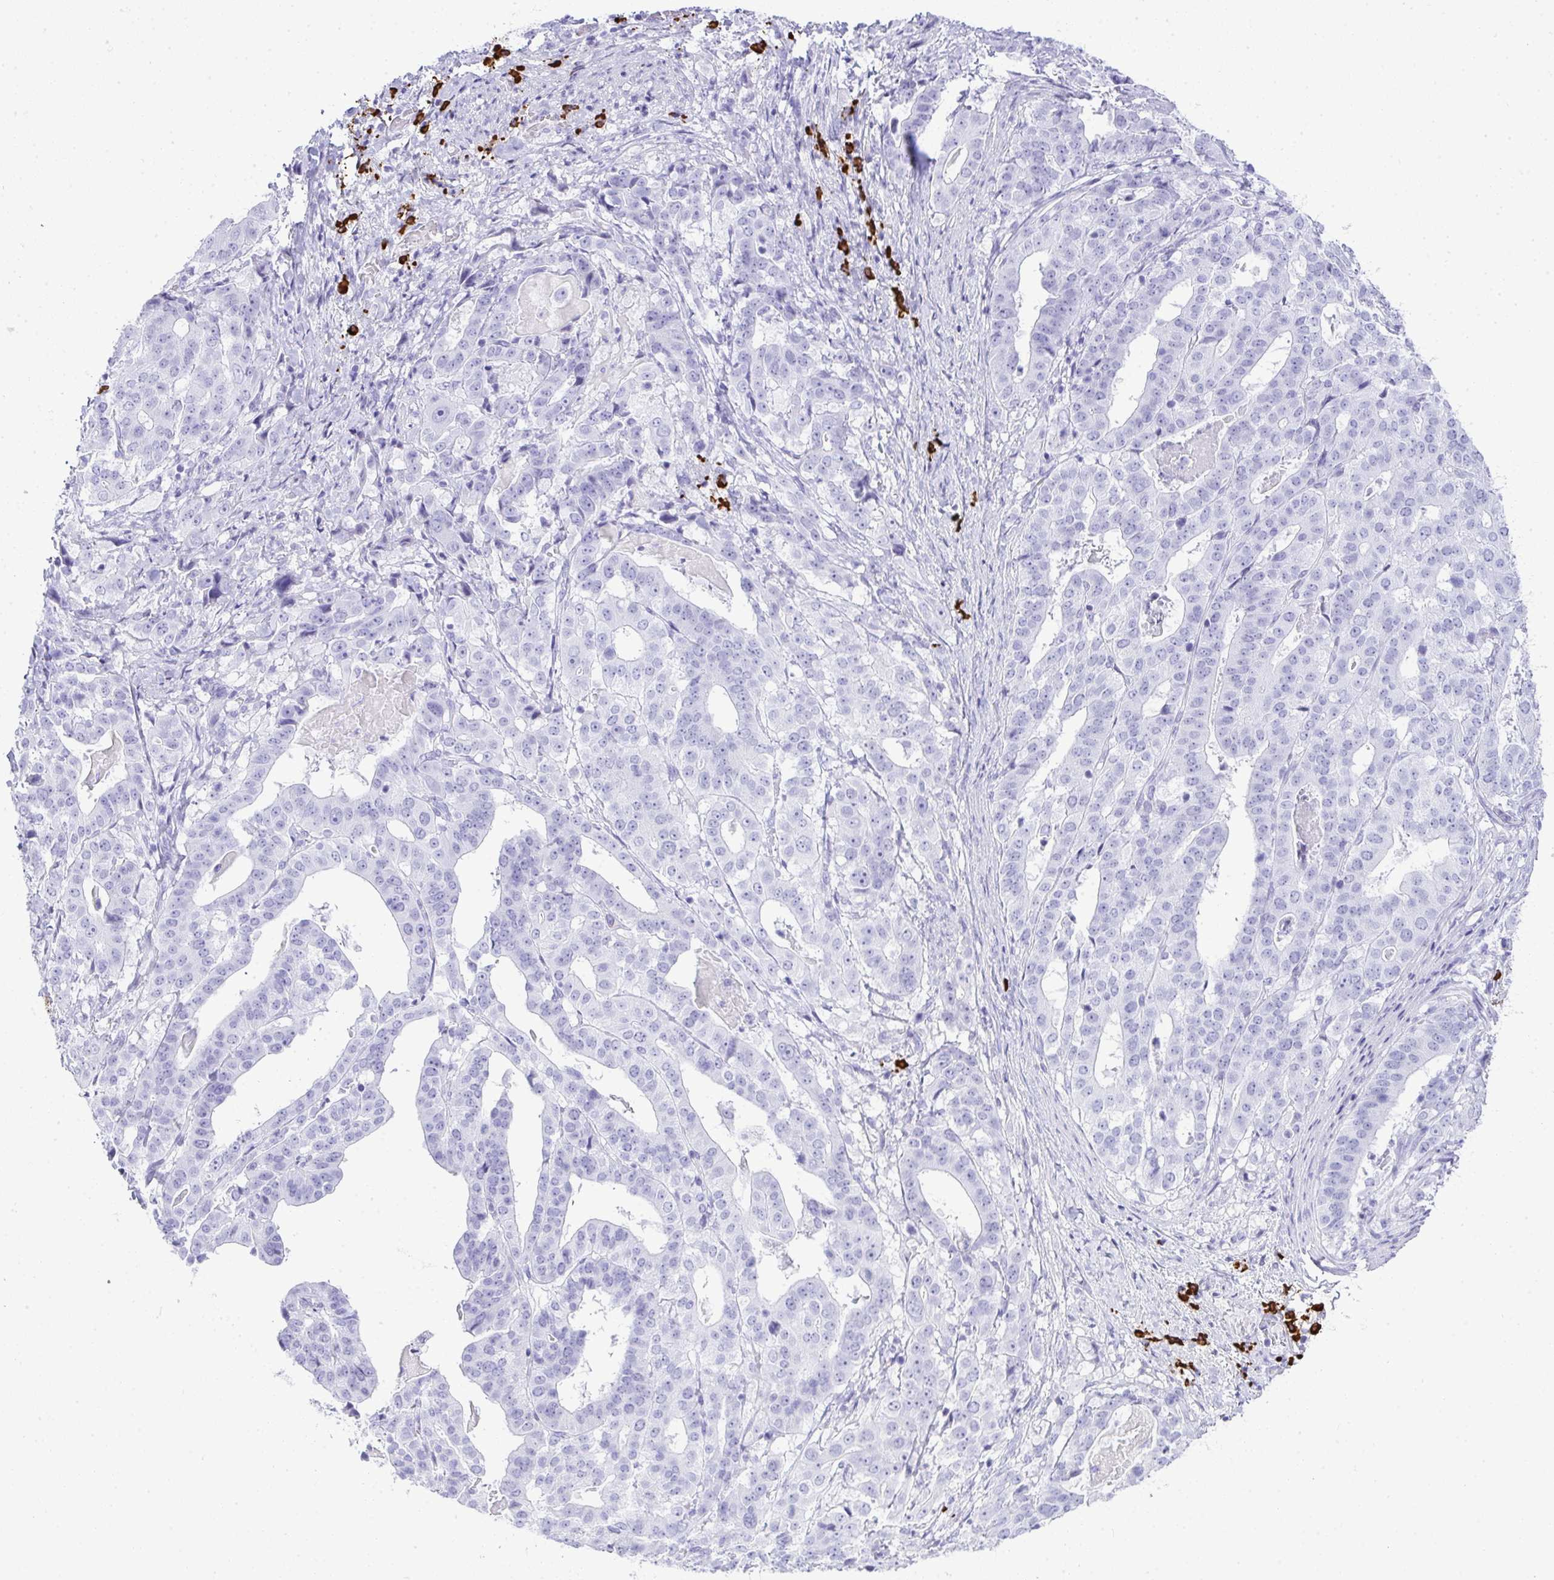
{"staining": {"intensity": "negative", "quantity": "none", "location": "none"}, "tissue": "stomach cancer", "cell_type": "Tumor cells", "image_type": "cancer", "snomed": [{"axis": "morphology", "description": "Adenocarcinoma, NOS"}, {"axis": "topography", "description": "Stomach"}], "caption": "An image of adenocarcinoma (stomach) stained for a protein displays no brown staining in tumor cells.", "gene": "CDADC1", "patient": {"sex": "male", "age": 48}}